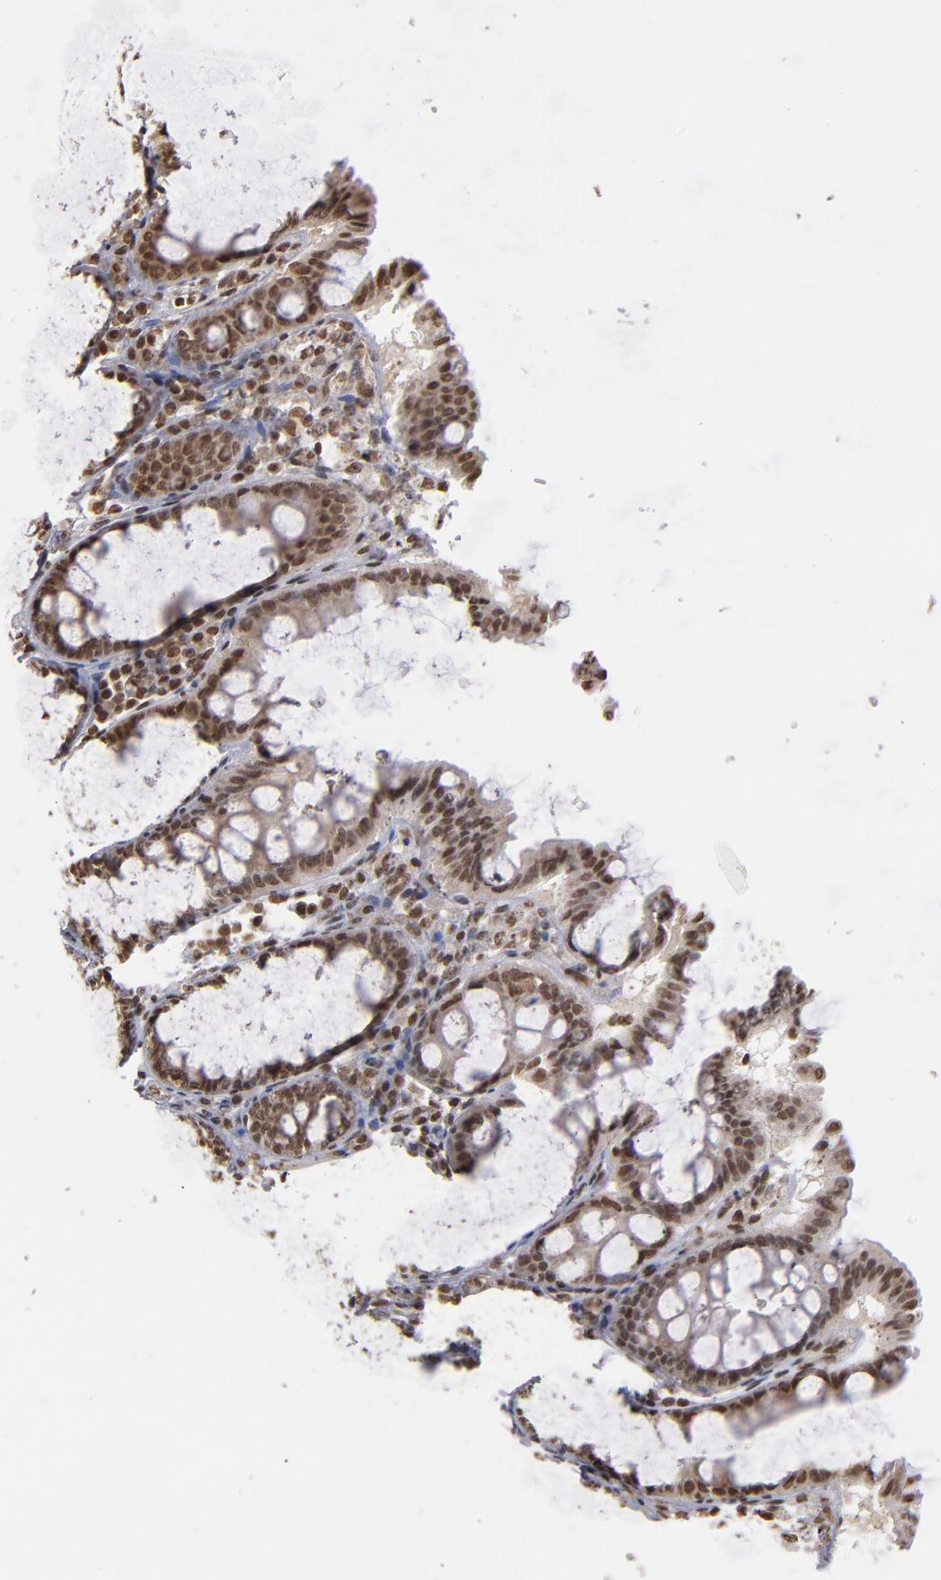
{"staining": {"intensity": "strong", "quantity": ">75%", "location": "nuclear"}, "tissue": "colon", "cell_type": "Endothelial cells", "image_type": "normal", "snomed": [{"axis": "morphology", "description": "Normal tissue, NOS"}, {"axis": "topography", "description": "Colon"}], "caption": "Immunohistochemical staining of benign colon demonstrates >75% levels of strong nuclear protein expression in approximately >75% of endothelial cells.", "gene": "ABL2", "patient": {"sex": "female", "age": 61}}